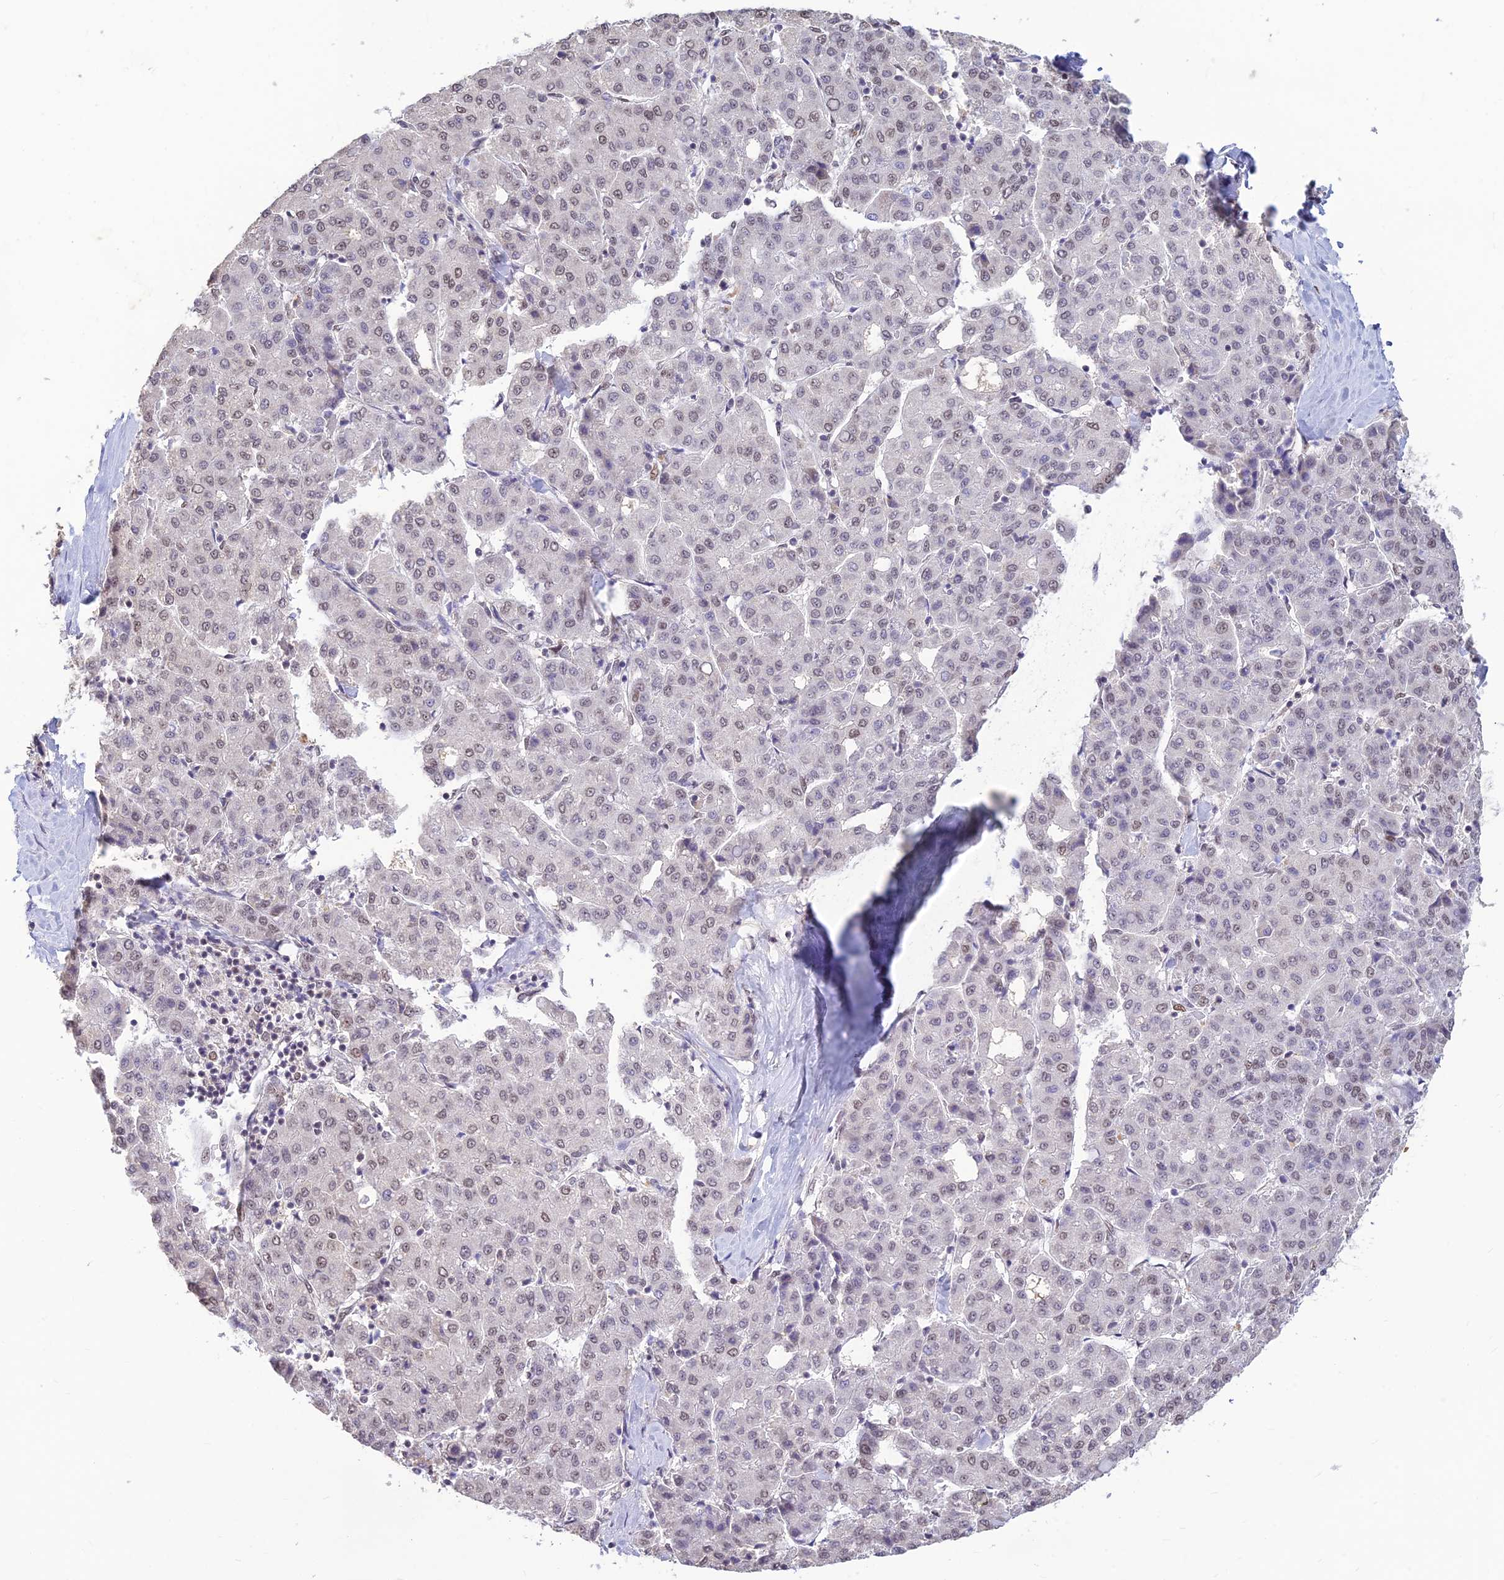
{"staining": {"intensity": "weak", "quantity": "<25%", "location": "nuclear"}, "tissue": "liver cancer", "cell_type": "Tumor cells", "image_type": "cancer", "snomed": [{"axis": "morphology", "description": "Carcinoma, Hepatocellular, NOS"}, {"axis": "topography", "description": "Liver"}], "caption": "Protein analysis of liver cancer (hepatocellular carcinoma) shows no significant expression in tumor cells.", "gene": "POLR1G", "patient": {"sex": "male", "age": 65}}